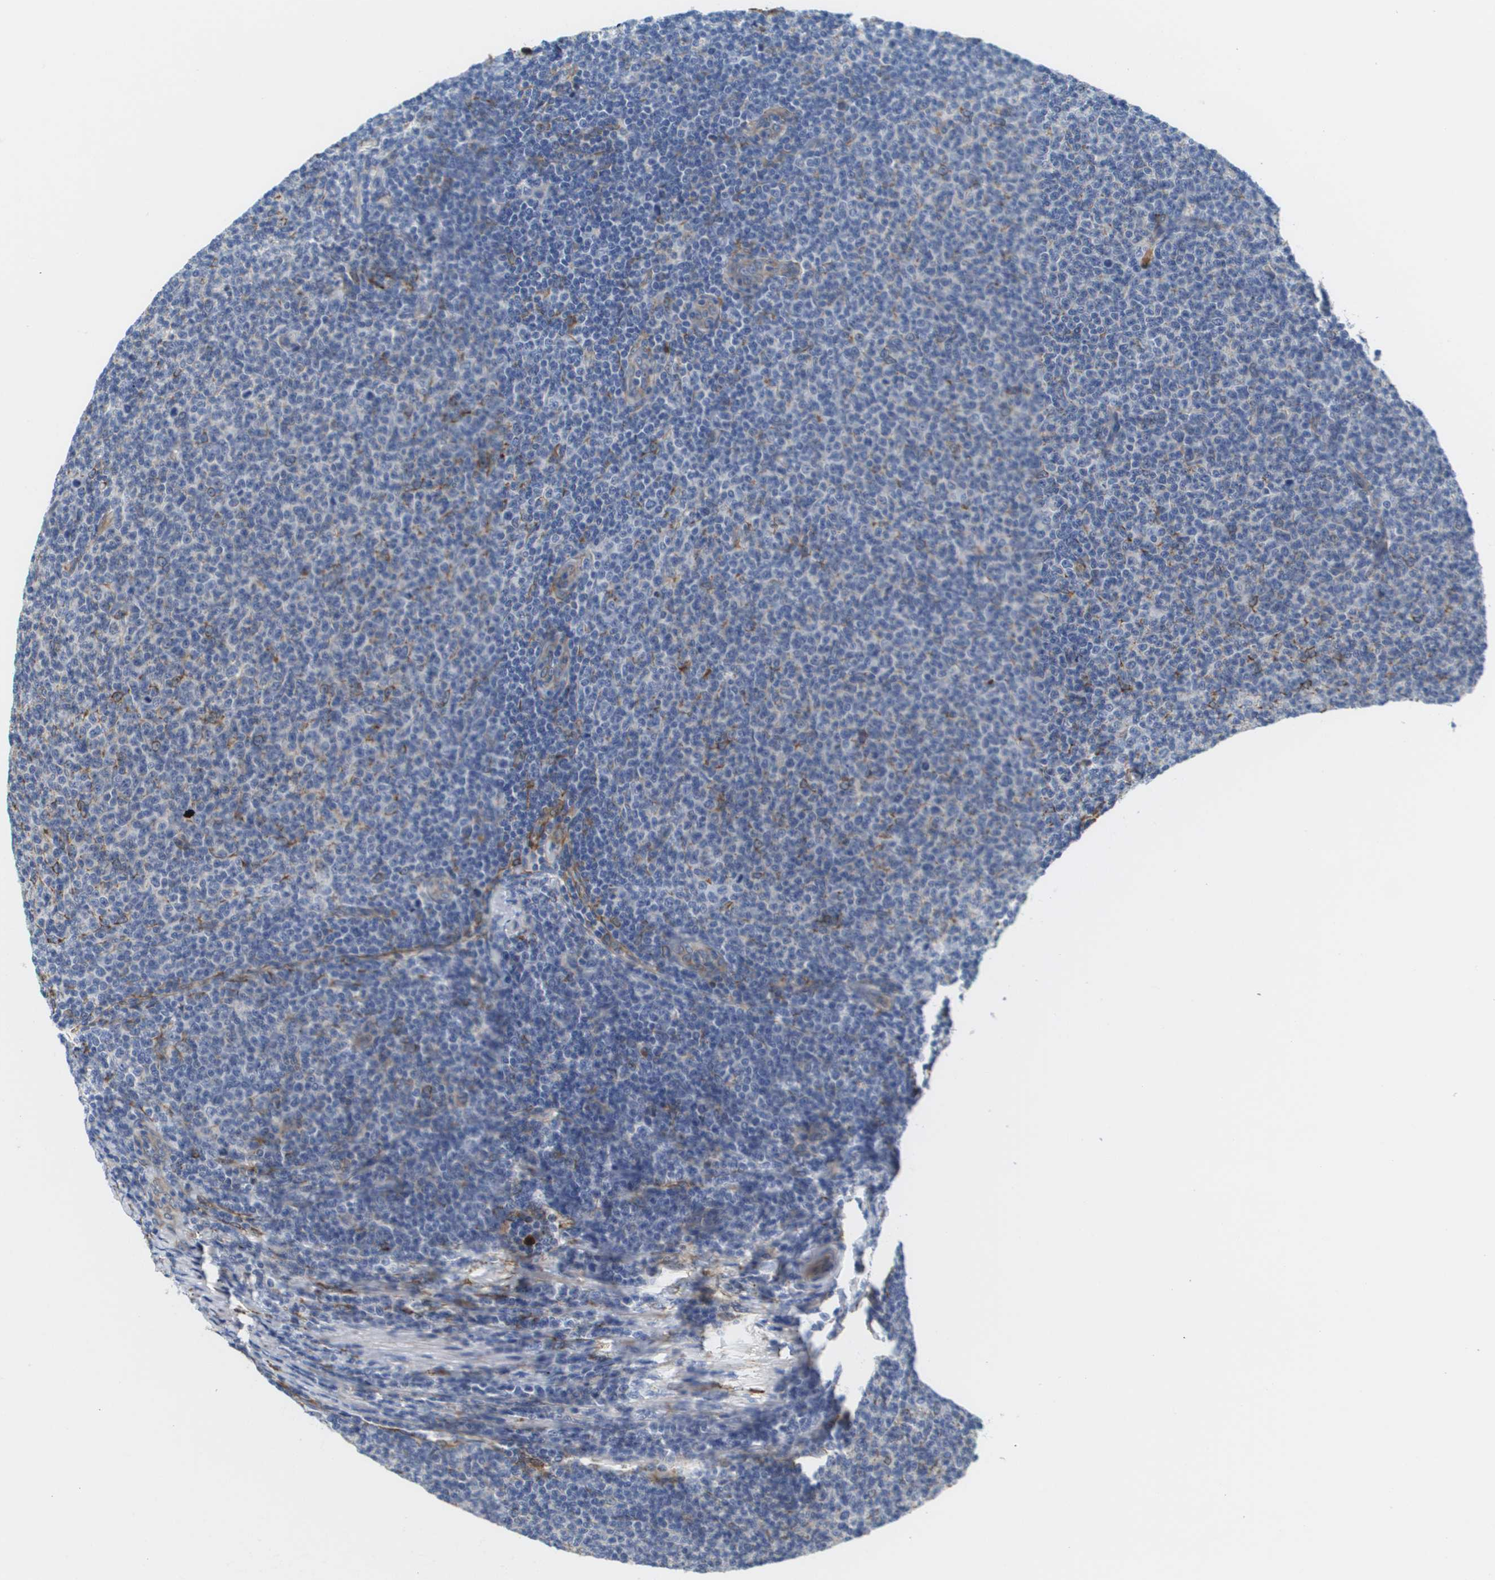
{"staining": {"intensity": "negative", "quantity": "none", "location": "none"}, "tissue": "lymphoma", "cell_type": "Tumor cells", "image_type": "cancer", "snomed": [{"axis": "morphology", "description": "Malignant lymphoma, non-Hodgkin's type, Low grade"}, {"axis": "topography", "description": "Lymph node"}], "caption": "A high-resolution histopathology image shows IHC staining of lymphoma, which exhibits no significant expression in tumor cells.", "gene": "ST3GAL2", "patient": {"sex": "male", "age": 66}}